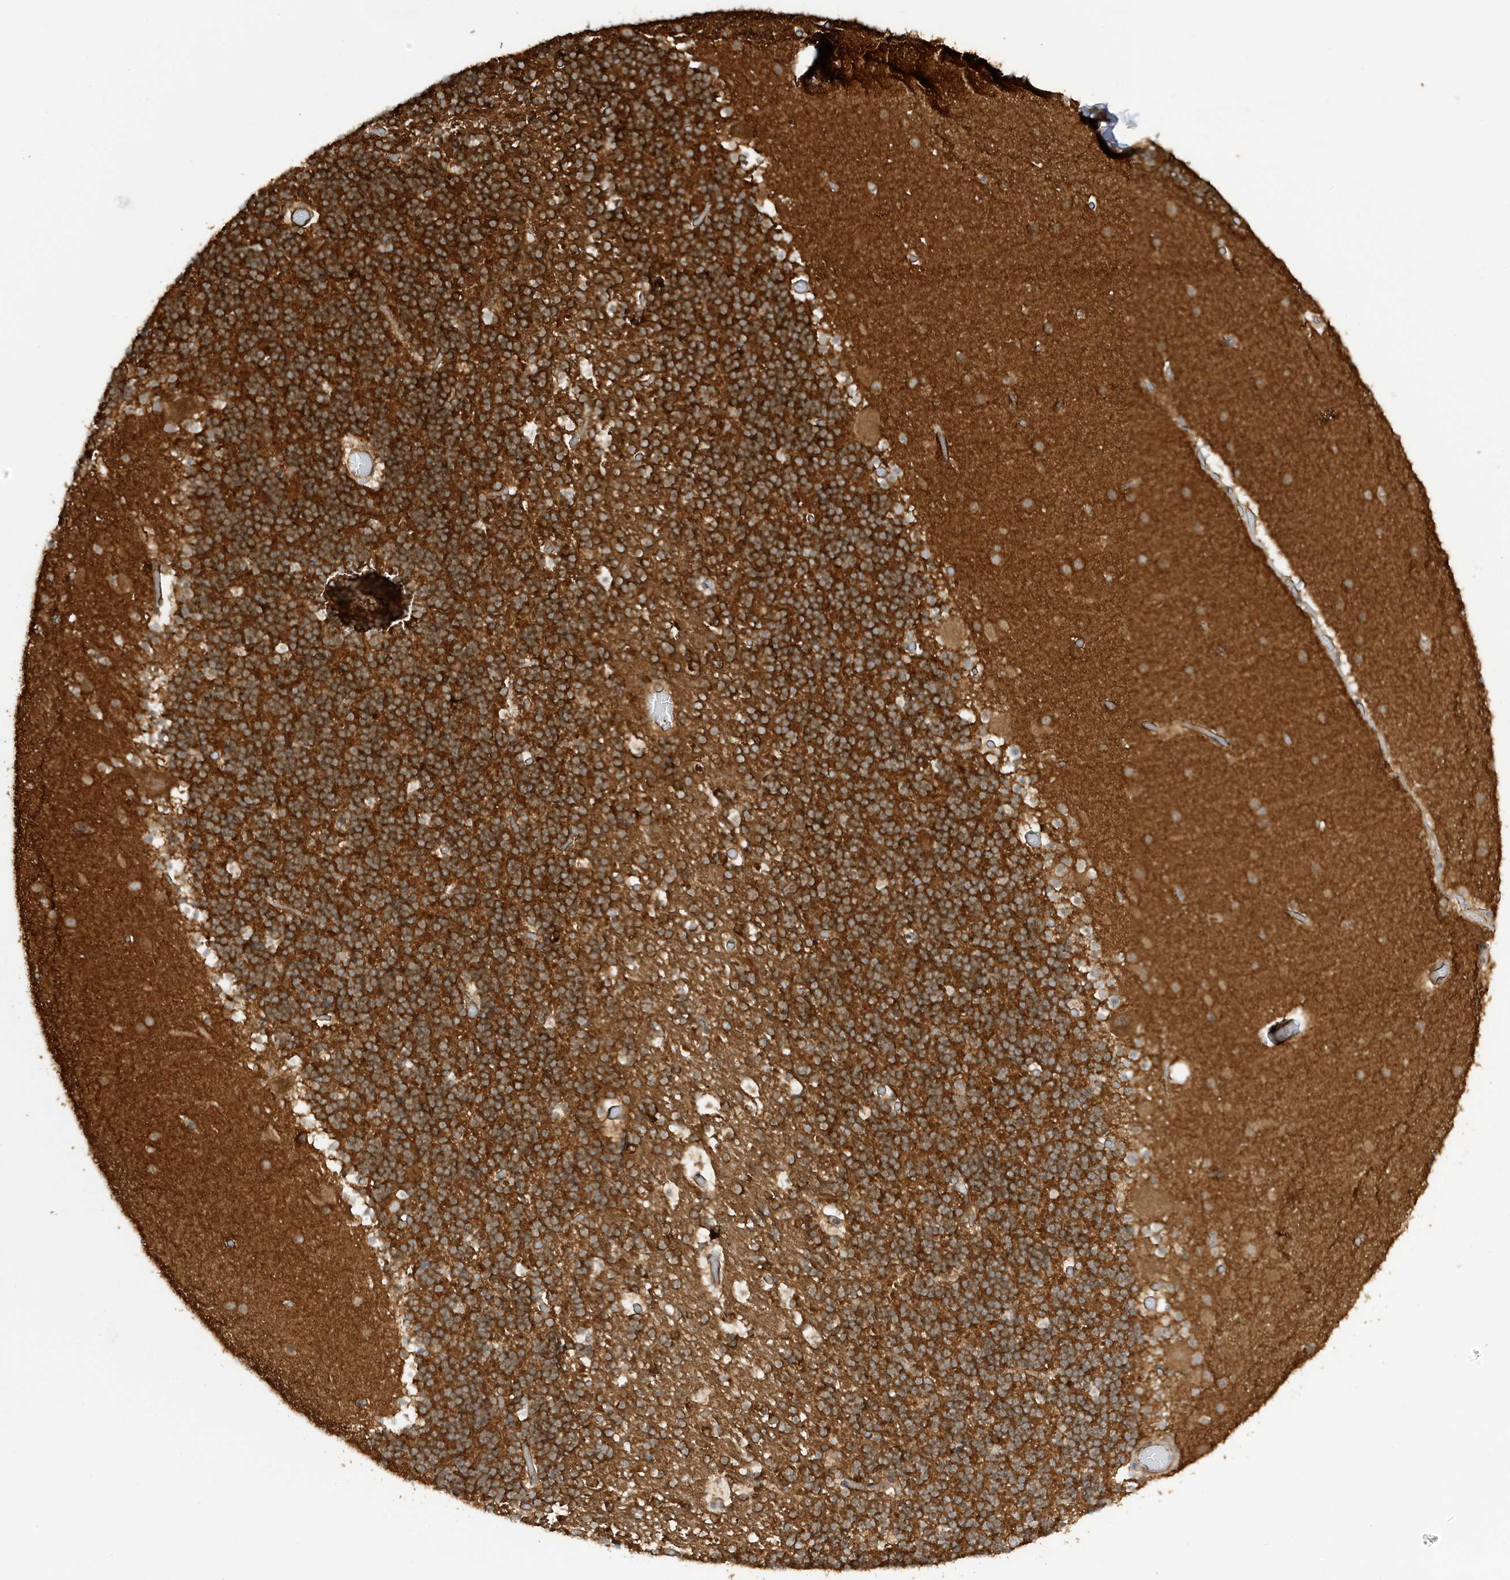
{"staining": {"intensity": "strong", "quantity": ">75%", "location": "cytoplasmic/membranous"}, "tissue": "cerebellum", "cell_type": "Cells in granular layer", "image_type": "normal", "snomed": [{"axis": "morphology", "description": "Normal tissue, NOS"}, {"axis": "topography", "description": "Cerebellum"}], "caption": "Strong cytoplasmic/membranous protein expression is identified in approximately >75% of cells in granular layer in cerebellum. The protein is shown in brown color, while the nuclei are stained blue.", "gene": "CDC42EP3", "patient": {"sex": "male", "age": 57}}